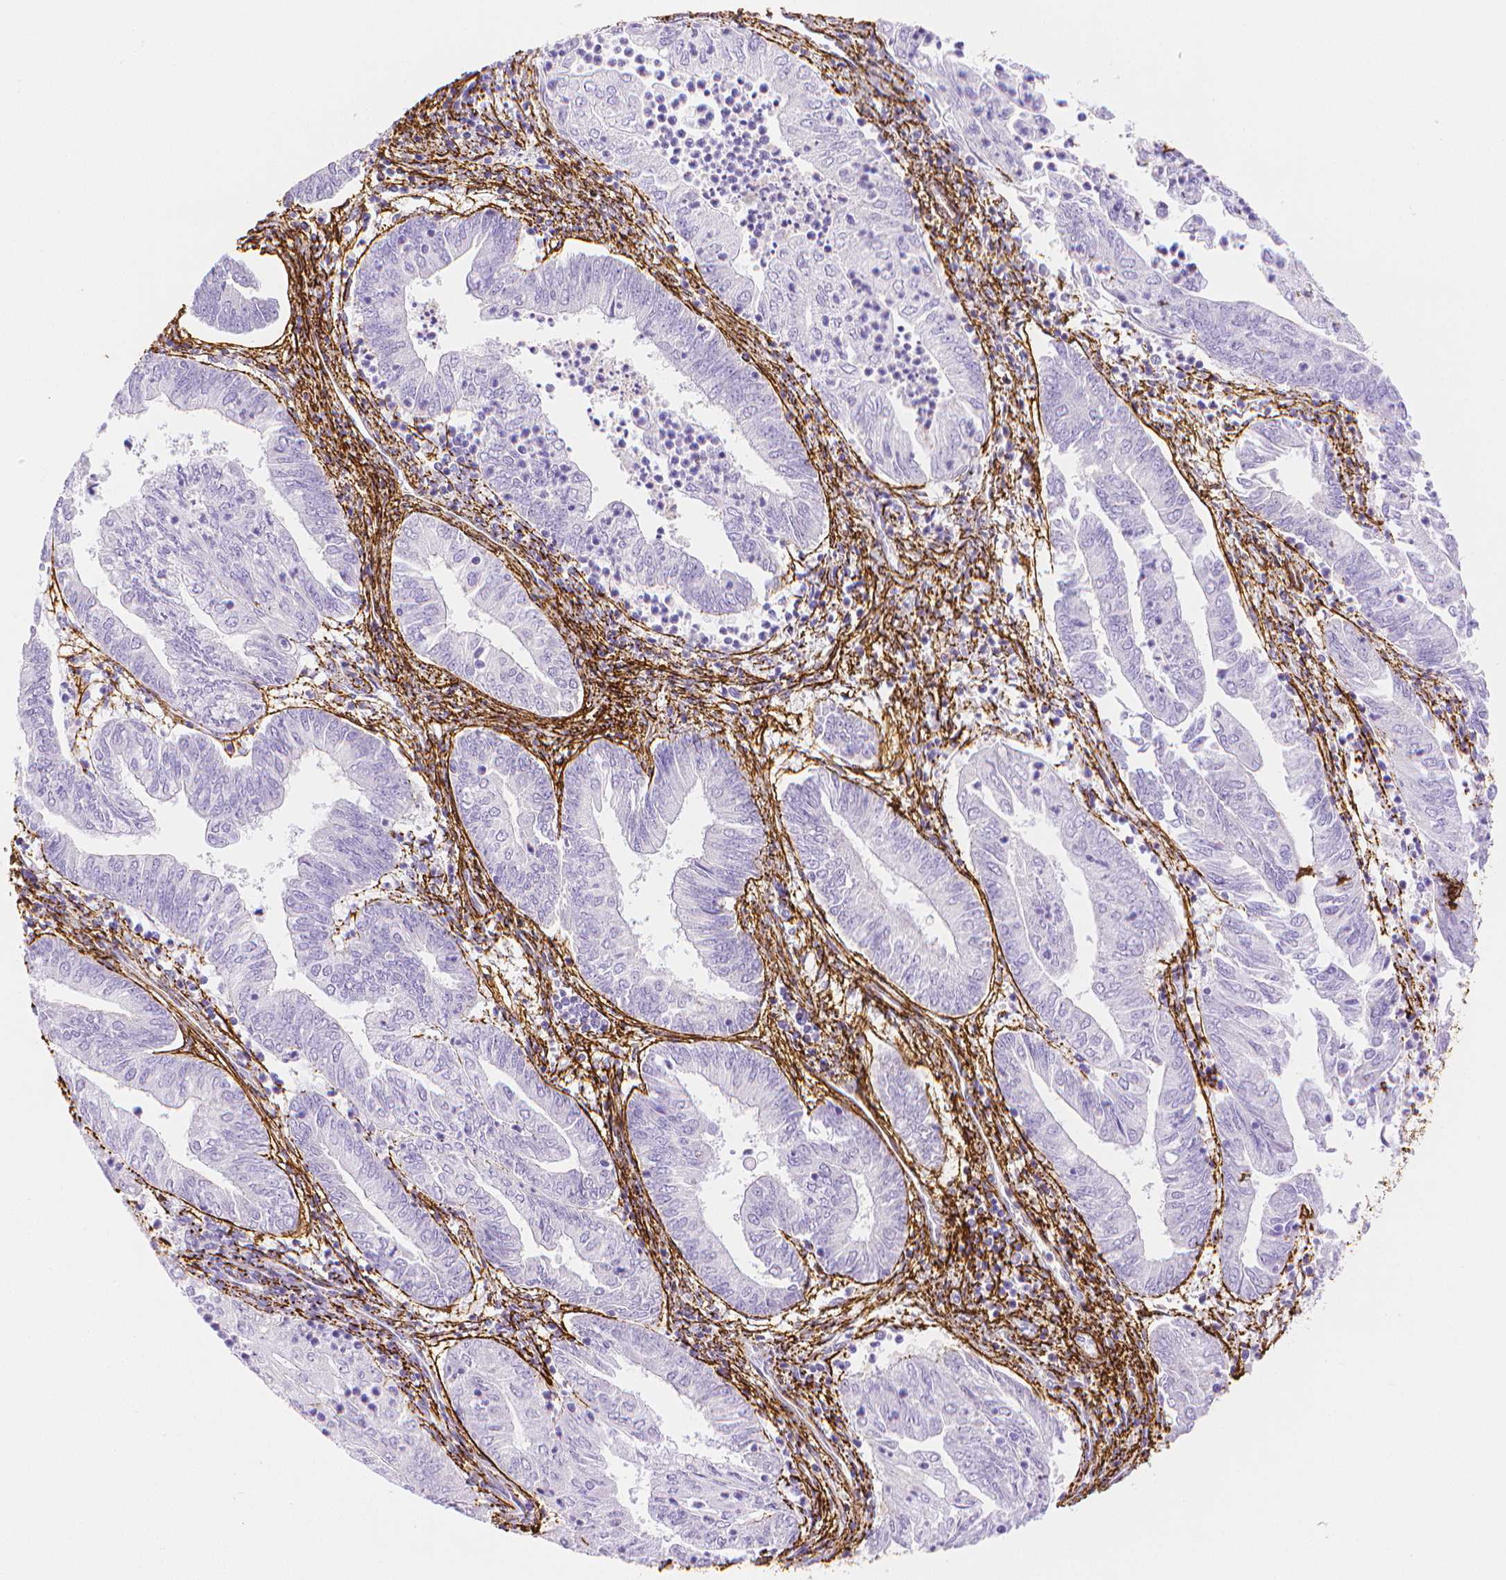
{"staining": {"intensity": "negative", "quantity": "none", "location": "none"}, "tissue": "endometrial cancer", "cell_type": "Tumor cells", "image_type": "cancer", "snomed": [{"axis": "morphology", "description": "Adenocarcinoma, NOS"}, {"axis": "topography", "description": "Endometrium"}], "caption": "A high-resolution micrograph shows immunohistochemistry staining of endometrial cancer, which demonstrates no significant expression in tumor cells.", "gene": "FBN1", "patient": {"sex": "female", "age": 55}}